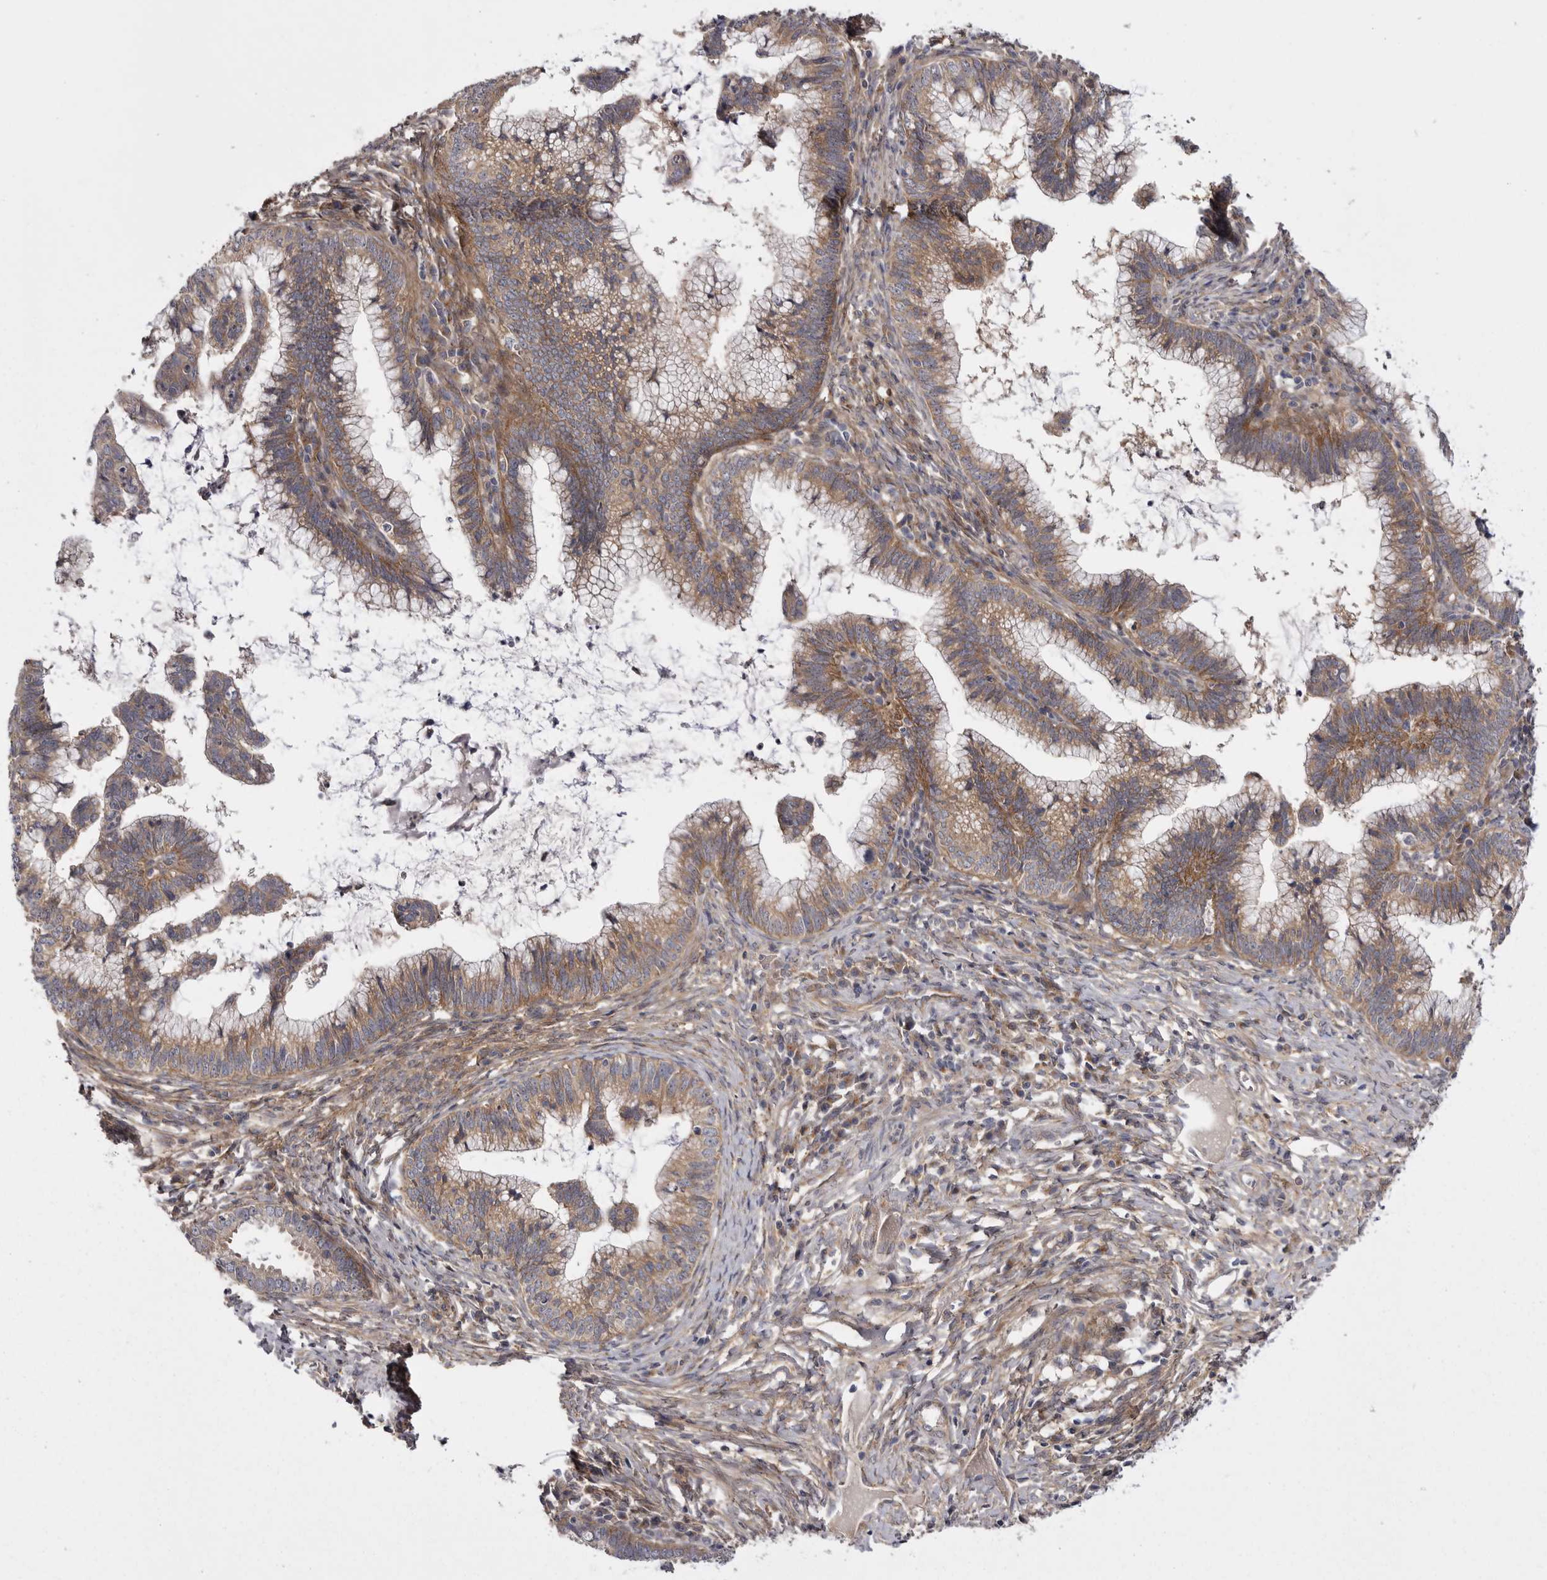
{"staining": {"intensity": "moderate", "quantity": ">75%", "location": "cytoplasmic/membranous"}, "tissue": "cervical cancer", "cell_type": "Tumor cells", "image_type": "cancer", "snomed": [{"axis": "morphology", "description": "Adenocarcinoma, NOS"}, {"axis": "topography", "description": "Cervix"}], "caption": "Moderate cytoplasmic/membranous protein expression is identified in about >75% of tumor cells in cervical adenocarcinoma.", "gene": "OSBPL9", "patient": {"sex": "female", "age": 36}}